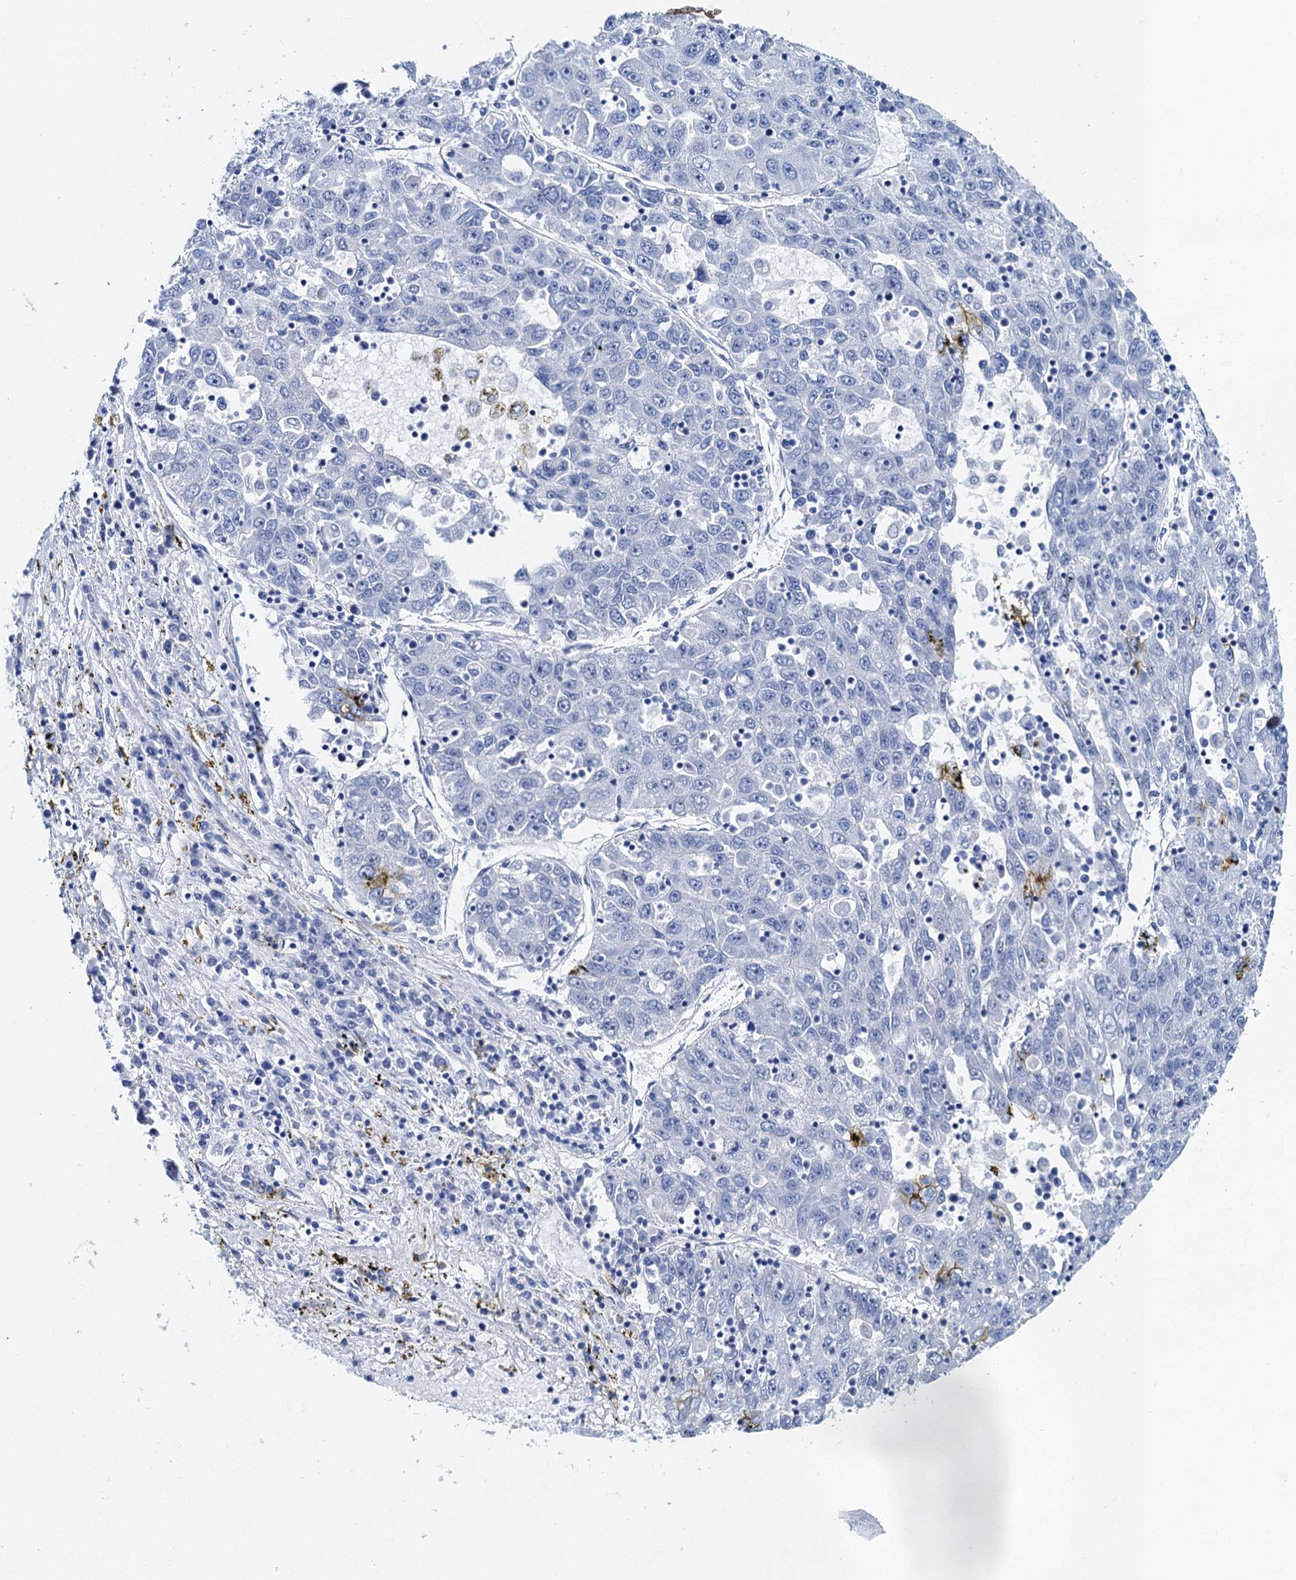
{"staining": {"intensity": "negative", "quantity": "none", "location": "none"}, "tissue": "liver cancer", "cell_type": "Tumor cells", "image_type": "cancer", "snomed": [{"axis": "morphology", "description": "Carcinoma, Hepatocellular, NOS"}, {"axis": "topography", "description": "Liver"}], "caption": "Immunohistochemistry micrograph of neoplastic tissue: human hepatocellular carcinoma (liver) stained with DAB (3,3'-diaminobenzidine) shows no significant protein staining in tumor cells. (Brightfield microscopy of DAB IHC at high magnification).", "gene": "NLRP10", "patient": {"sex": "male", "age": 49}}